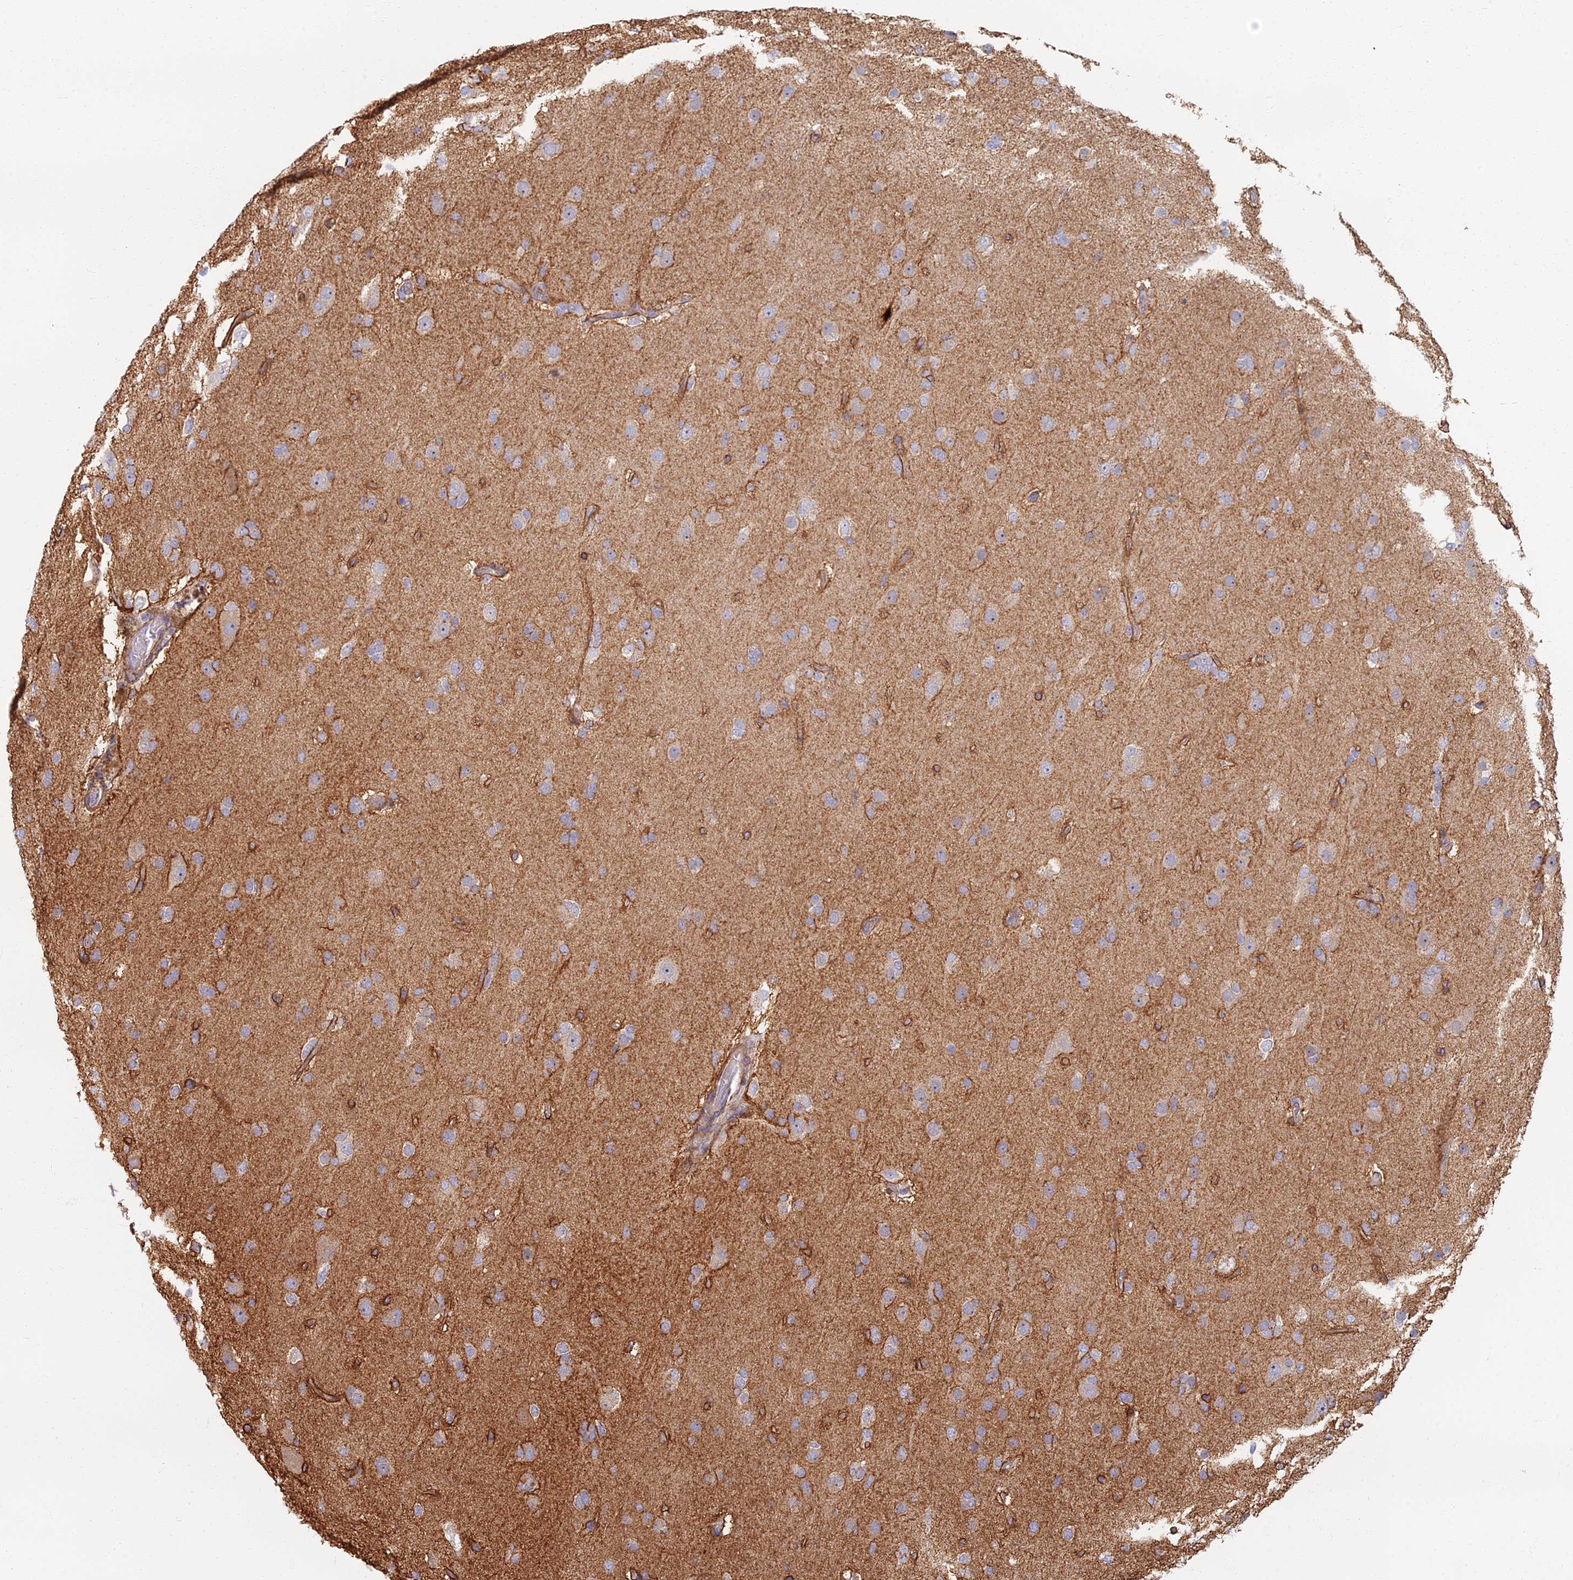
{"staining": {"intensity": "negative", "quantity": "none", "location": "none"}, "tissue": "glioma", "cell_type": "Tumor cells", "image_type": "cancer", "snomed": [{"axis": "morphology", "description": "Glioma, malignant, Low grade"}, {"axis": "topography", "description": "Brain"}], "caption": "A high-resolution micrograph shows immunohistochemistry staining of malignant glioma (low-grade), which shows no significant expression in tumor cells.", "gene": "C15orf40", "patient": {"sex": "male", "age": 65}}